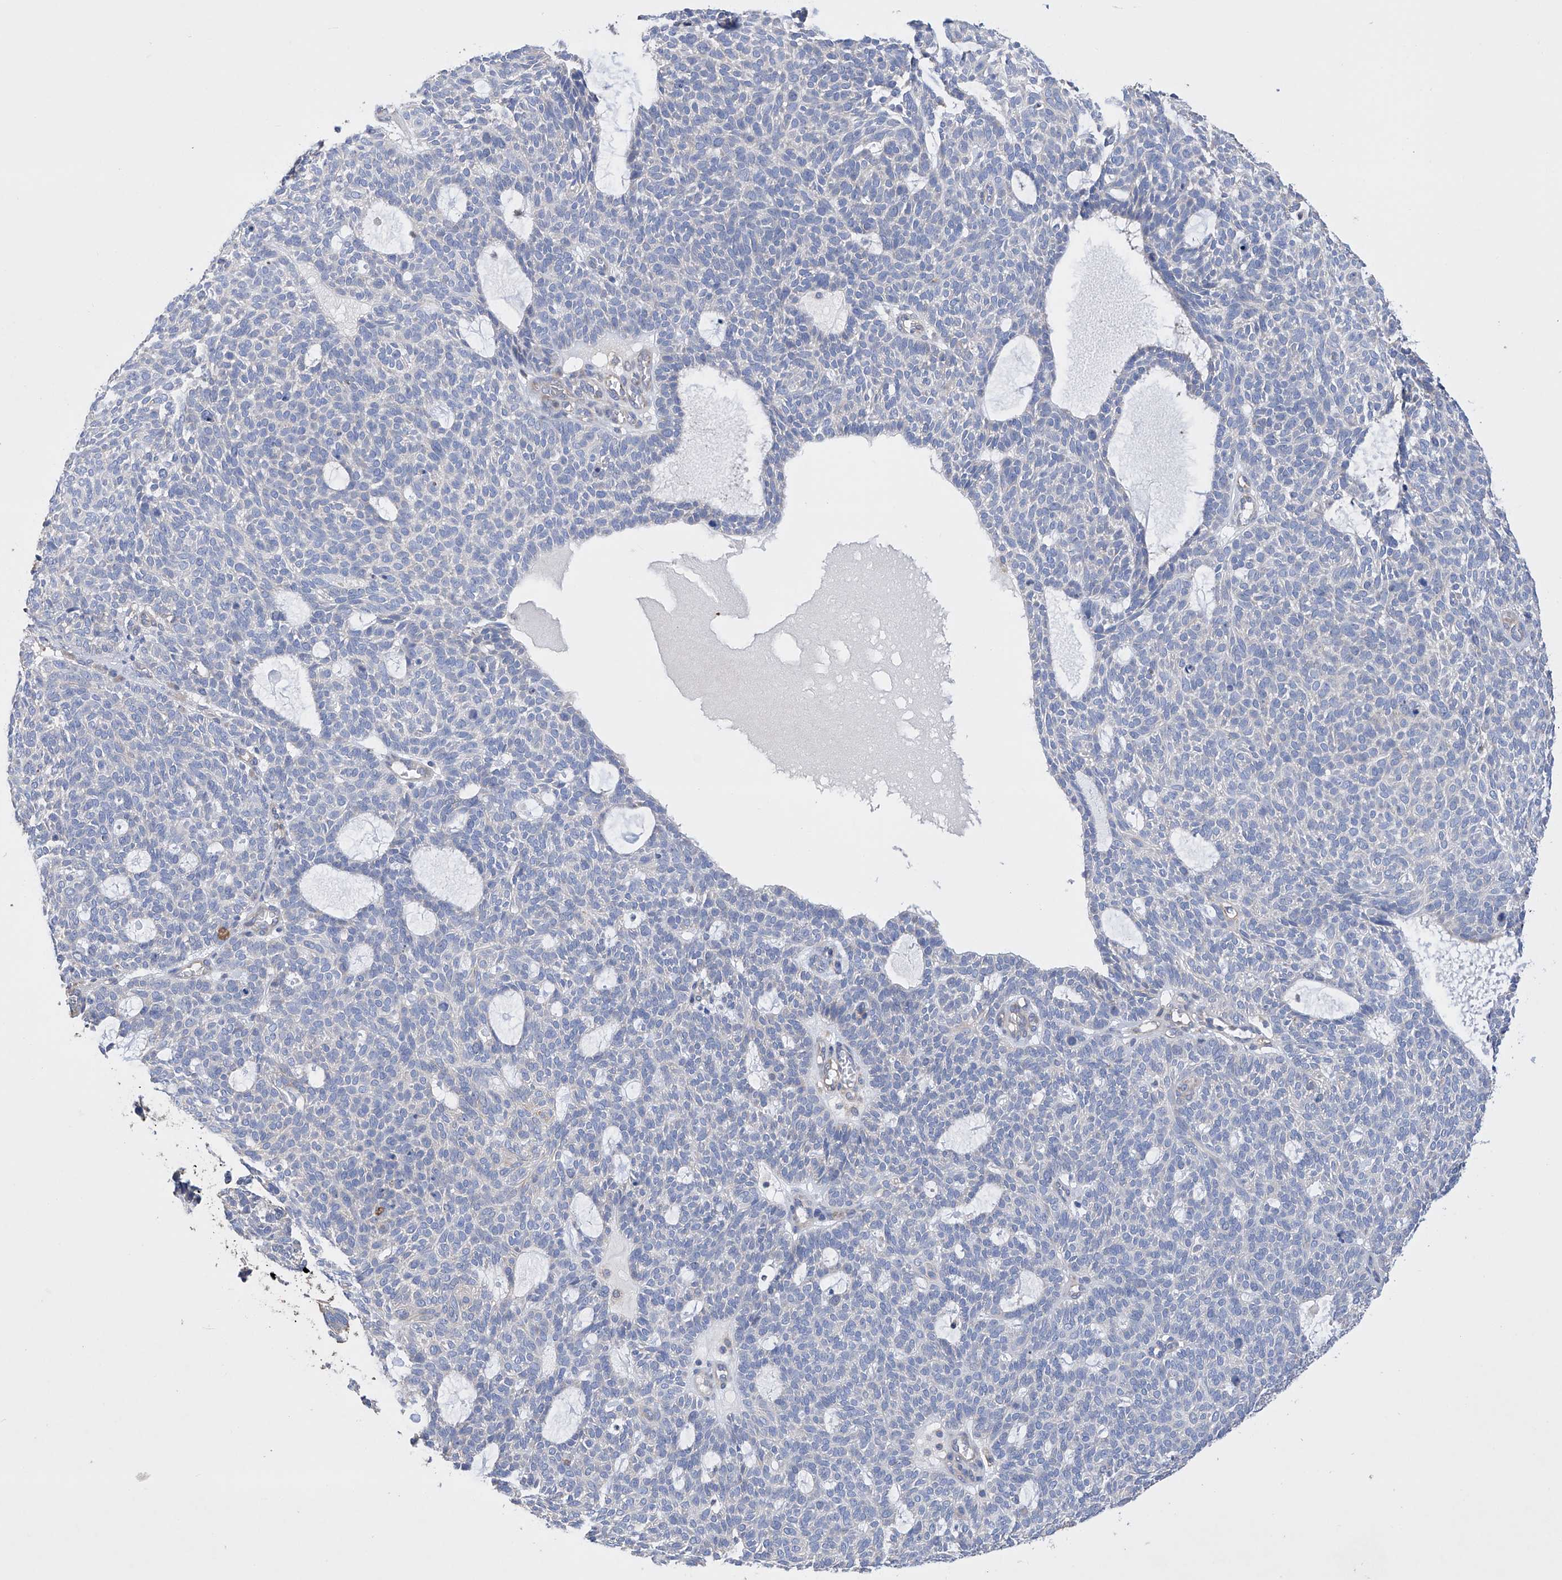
{"staining": {"intensity": "negative", "quantity": "none", "location": "none"}, "tissue": "skin cancer", "cell_type": "Tumor cells", "image_type": "cancer", "snomed": [{"axis": "morphology", "description": "Squamous cell carcinoma, NOS"}, {"axis": "topography", "description": "Skin"}], "caption": "A histopathology image of skin cancer (squamous cell carcinoma) stained for a protein shows no brown staining in tumor cells.", "gene": "AFG1L", "patient": {"sex": "female", "age": 90}}